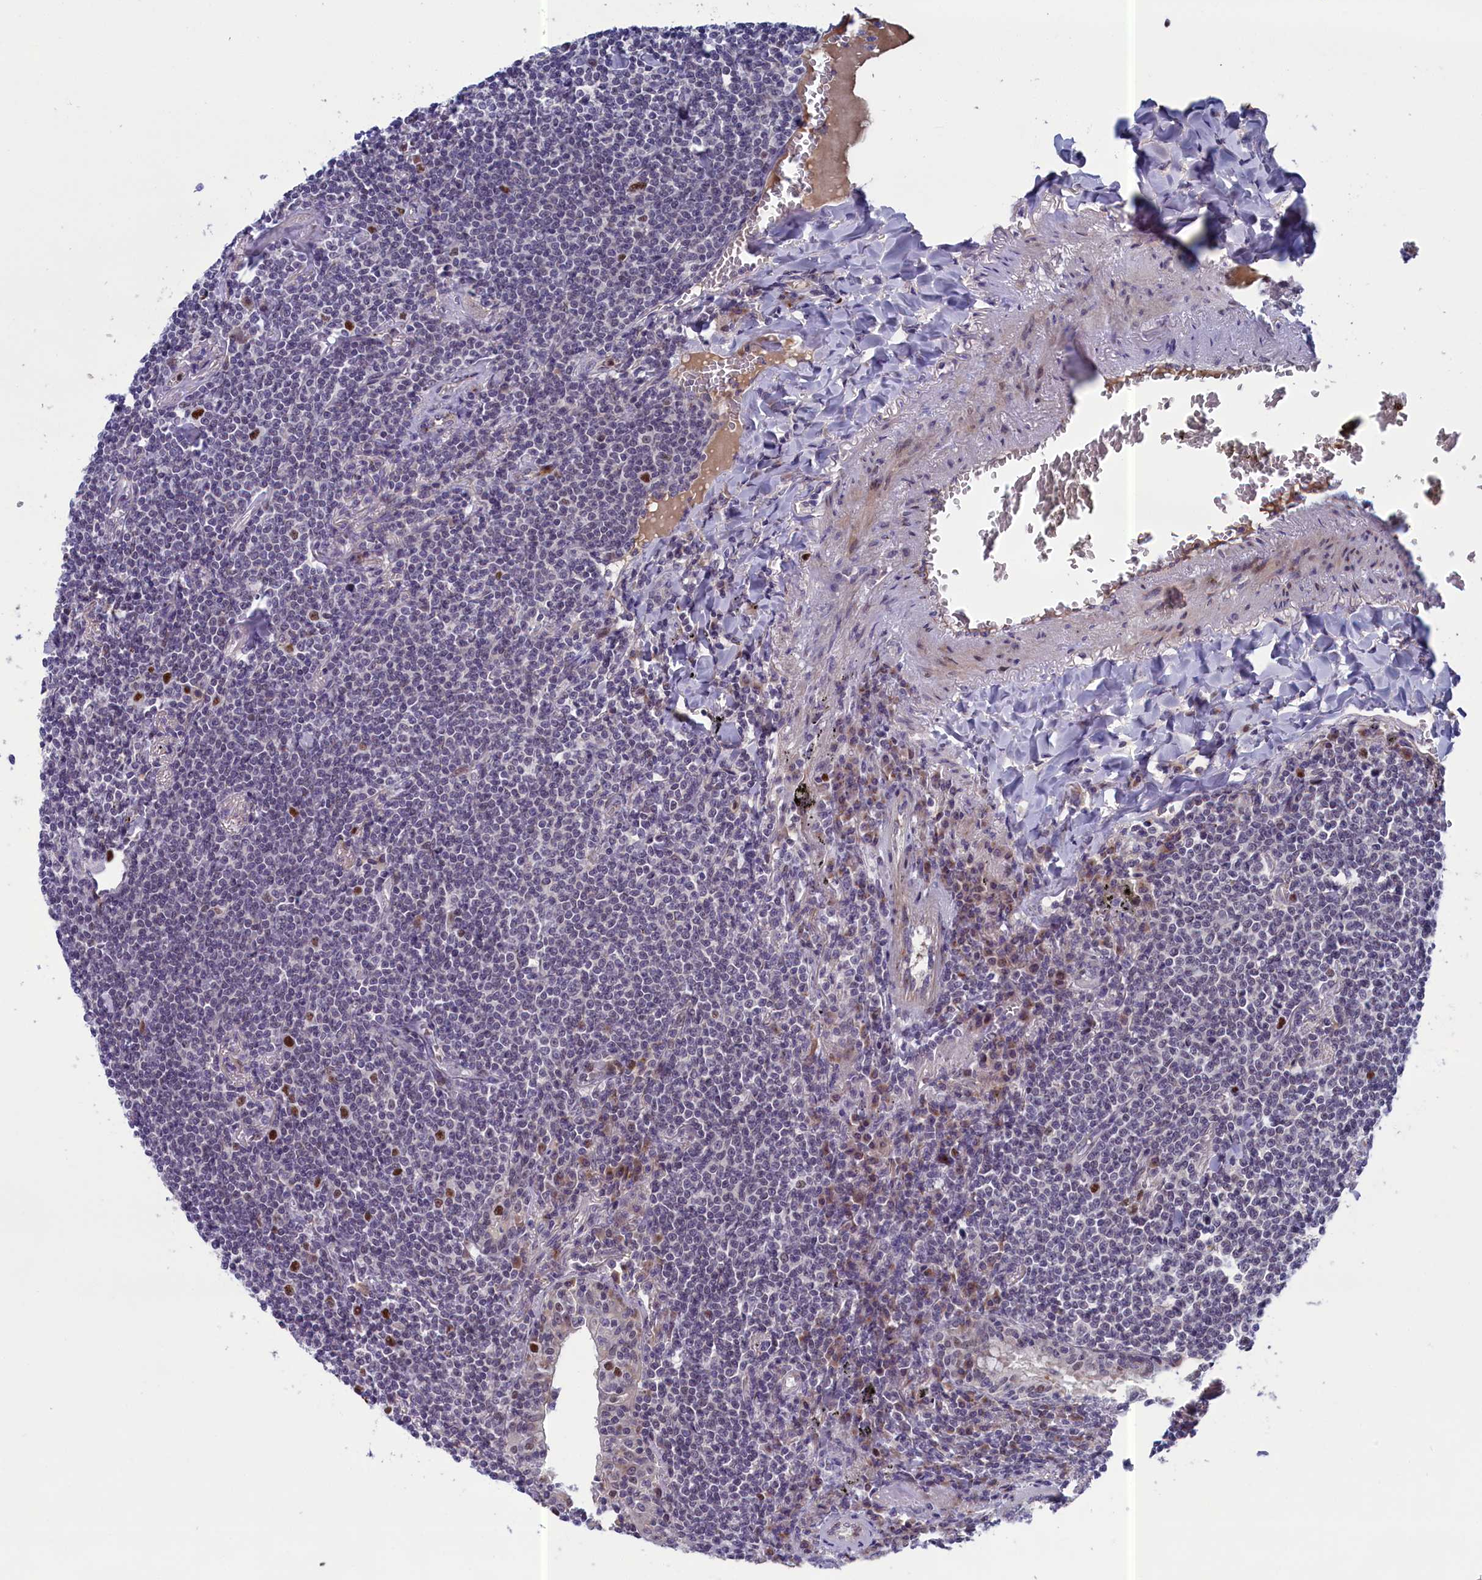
{"staining": {"intensity": "negative", "quantity": "none", "location": "none"}, "tissue": "lymphoma", "cell_type": "Tumor cells", "image_type": "cancer", "snomed": [{"axis": "morphology", "description": "Malignant lymphoma, non-Hodgkin's type, Low grade"}, {"axis": "topography", "description": "Lung"}], "caption": "This image is of low-grade malignant lymphoma, non-Hodgkin's type stained with immunohistochemistry to label a protein in brown with the nuclei are counter-stained blue. There is no positivity in tumor cells.", "gene": "LIG1", "patient": {"sex": "female", "age": 71}}